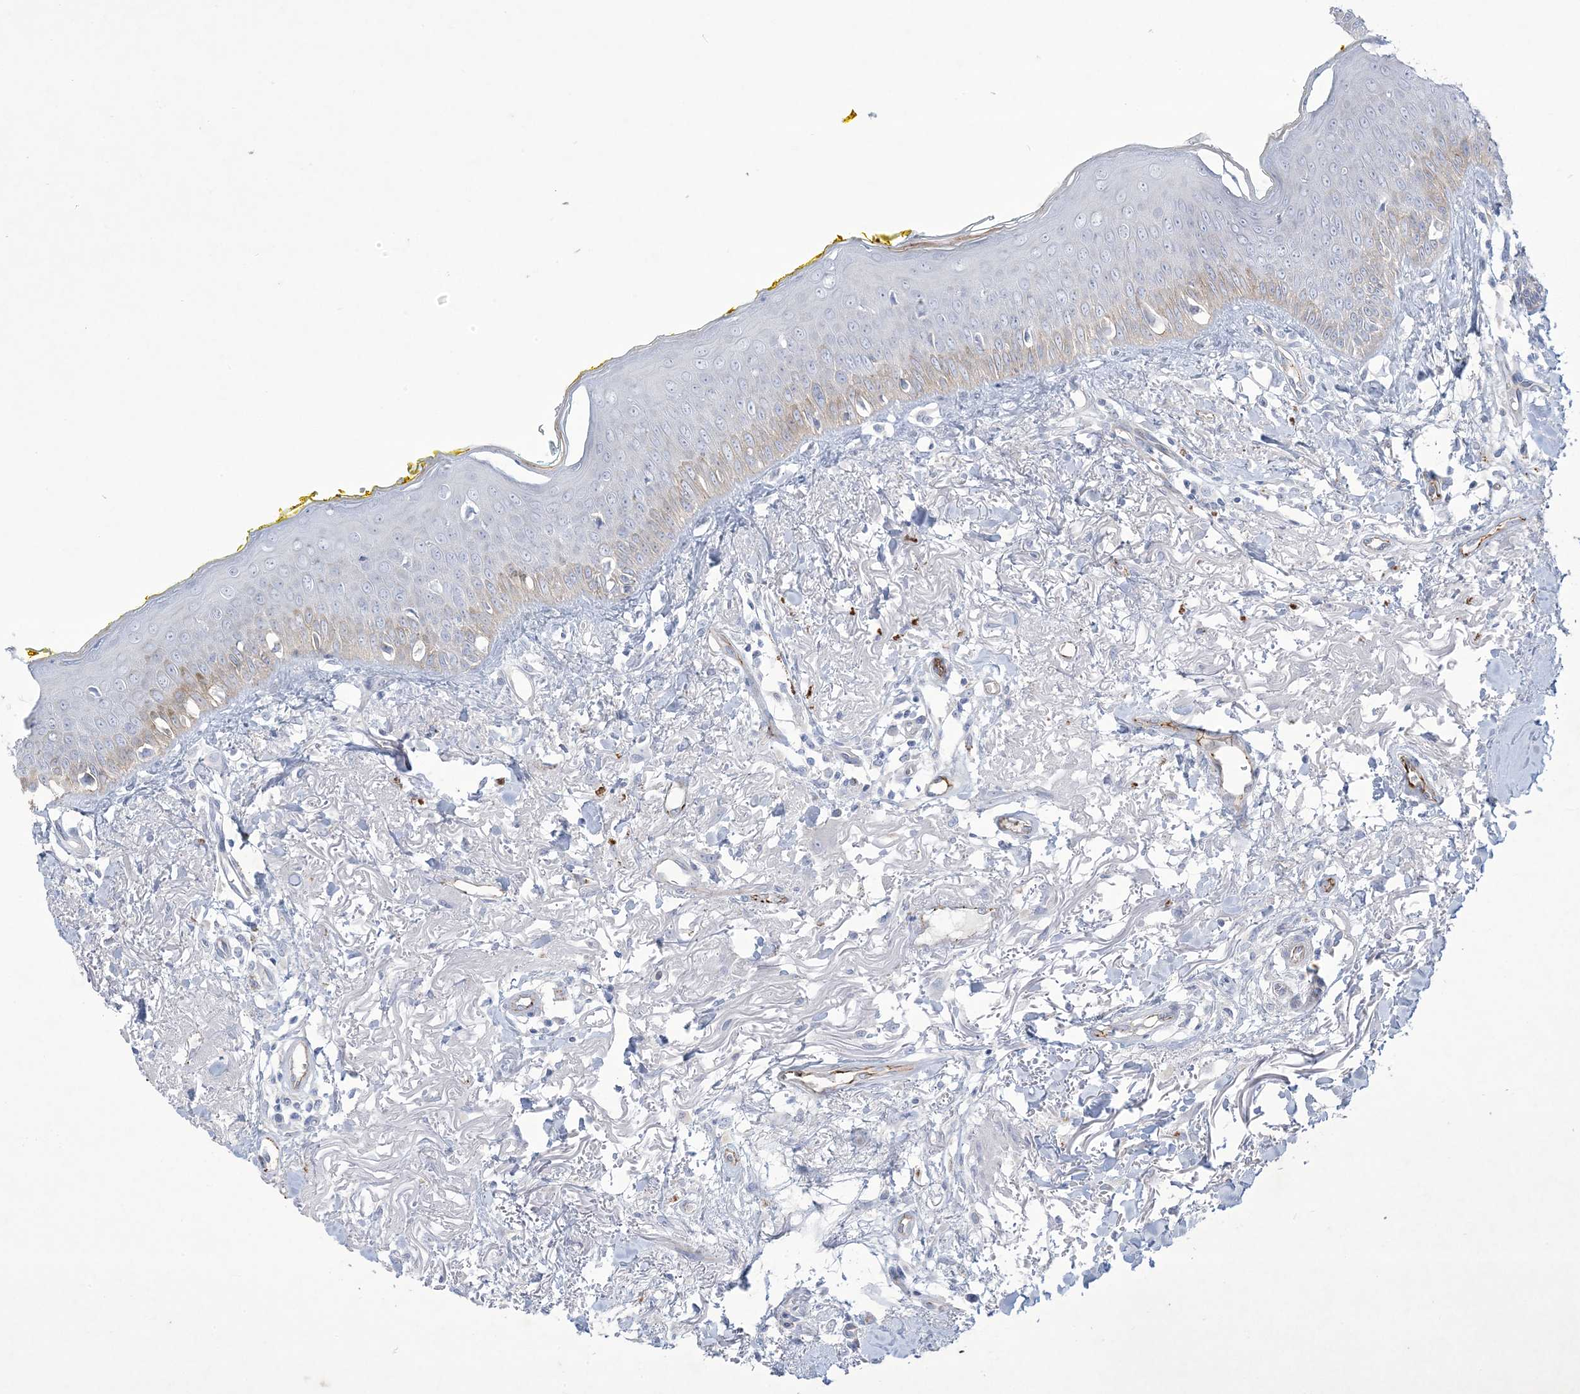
{"staining": {"intensity": "weak", "quantity": "<25%", "location": "cytoplasmic/membranous"}, "tissue": "oral mucosa", "cell_type": "Squamous epithelial cells", "image_type": "normal", "snomed": [{"axis": "morphology", "description": "Normal tissue, NOS"}, {"axis": "topography", "description": "Oral tissue"}], "caption": "Immunohistochemistry image of unremarkable oral mucosa: oral mucosa stained with DAB demonstrates no significant protein positivity in squamous epithelial cells.", "gene": "B3GNT7", "patient": {"sex": "female", "age": 70}}